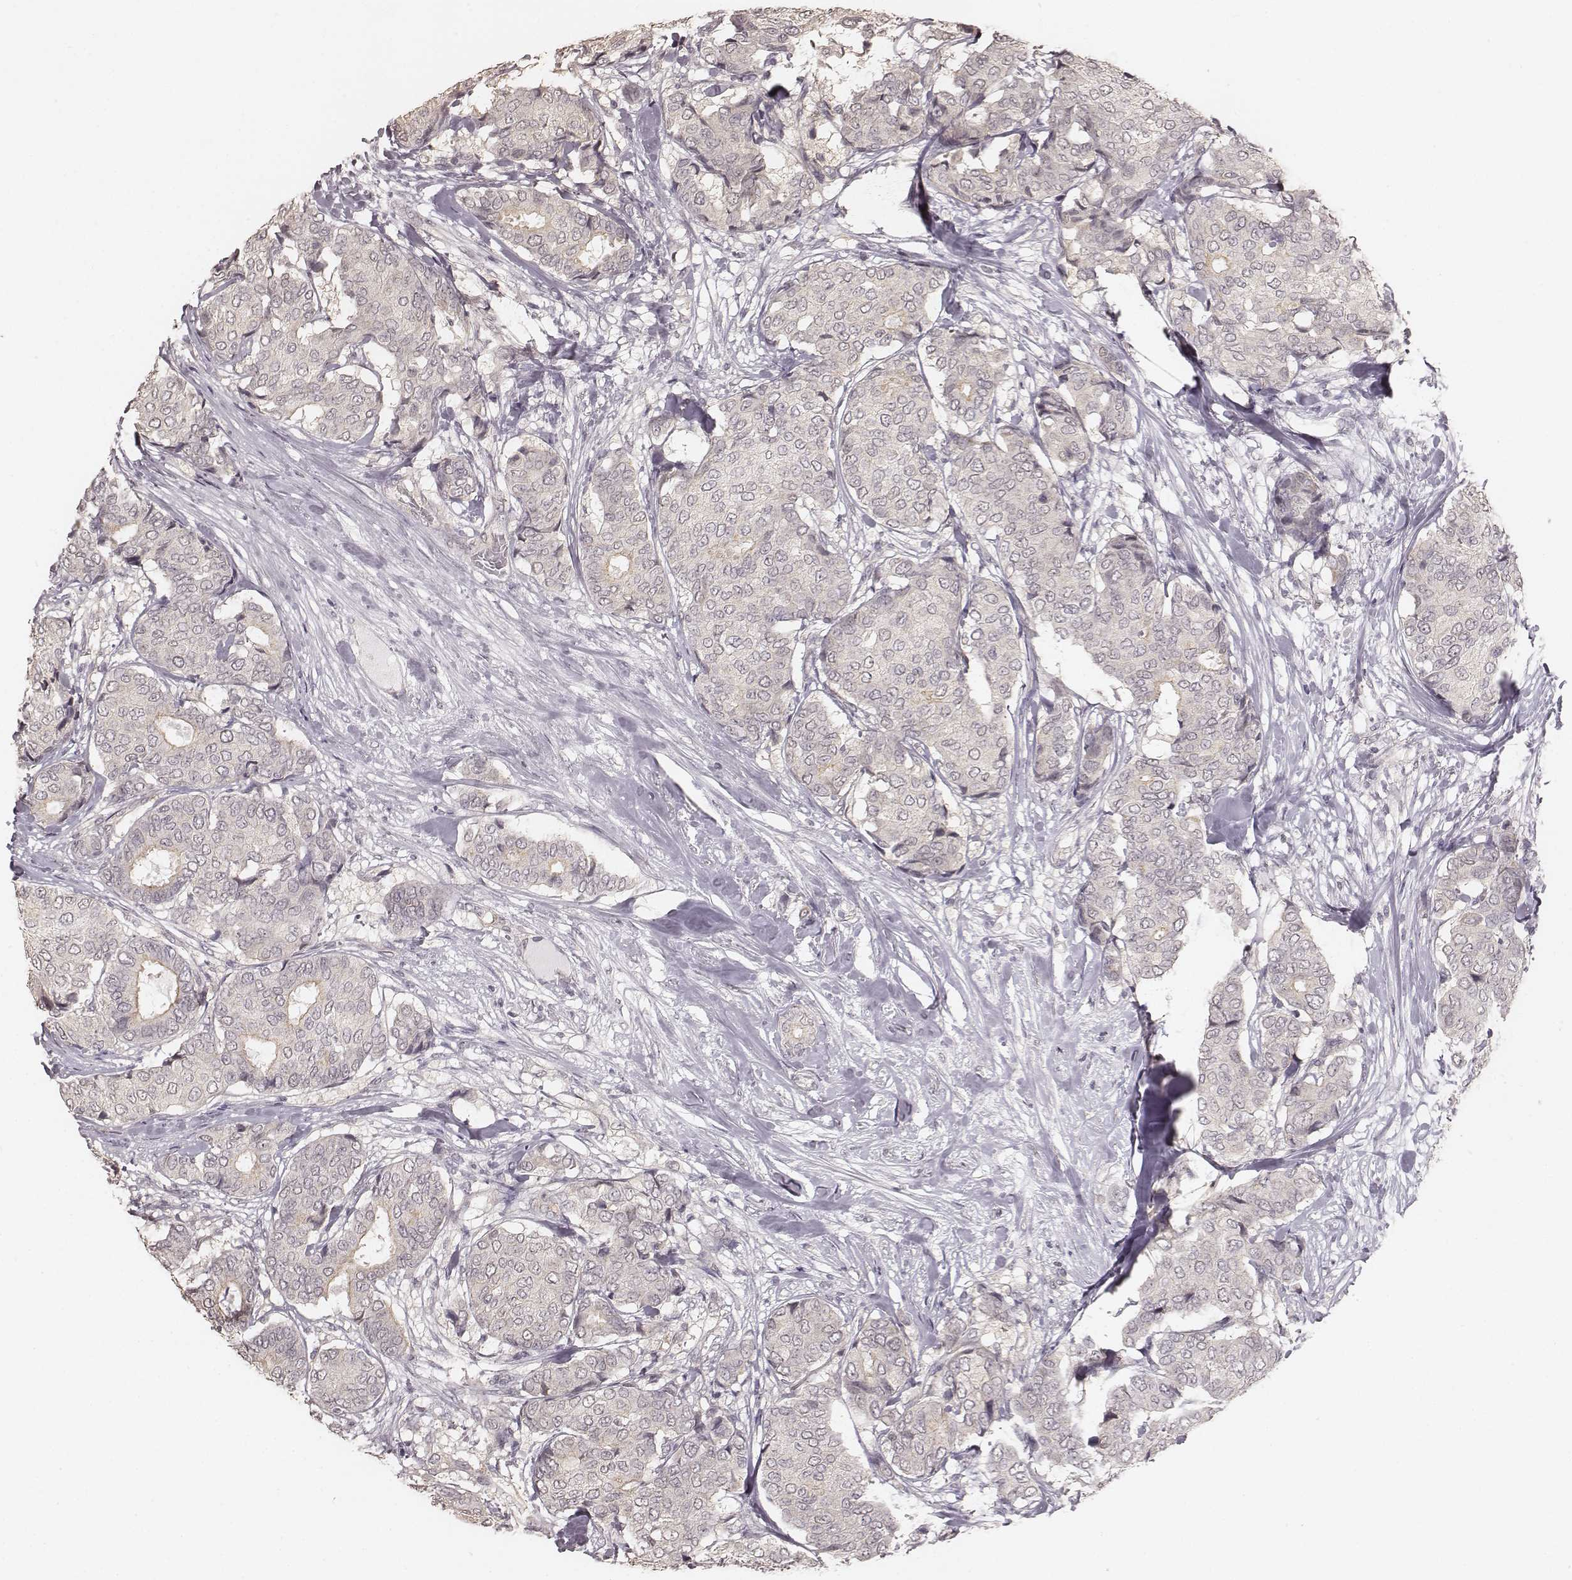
{"staining": {"intensity": "negative", "quantity": "none", "location": "none"}, "tissue": "breast cancer", "cell_type": "Tumor cells", "image_type": "cancer", "snomed": [{"axis": "morphology", "description": "Duct carcinoma"}, {"axis": "topography", "description": "Breast"}], "caption": "Immunohistochemistry of human invasive ductal carcinoma (breast) displays no staining in tumor cells. (DAB (3,3'-diaminobenzidine) IHC, high magnification).", "gene": "LY6K", "patient": {"sex": "female", "age": 75}}